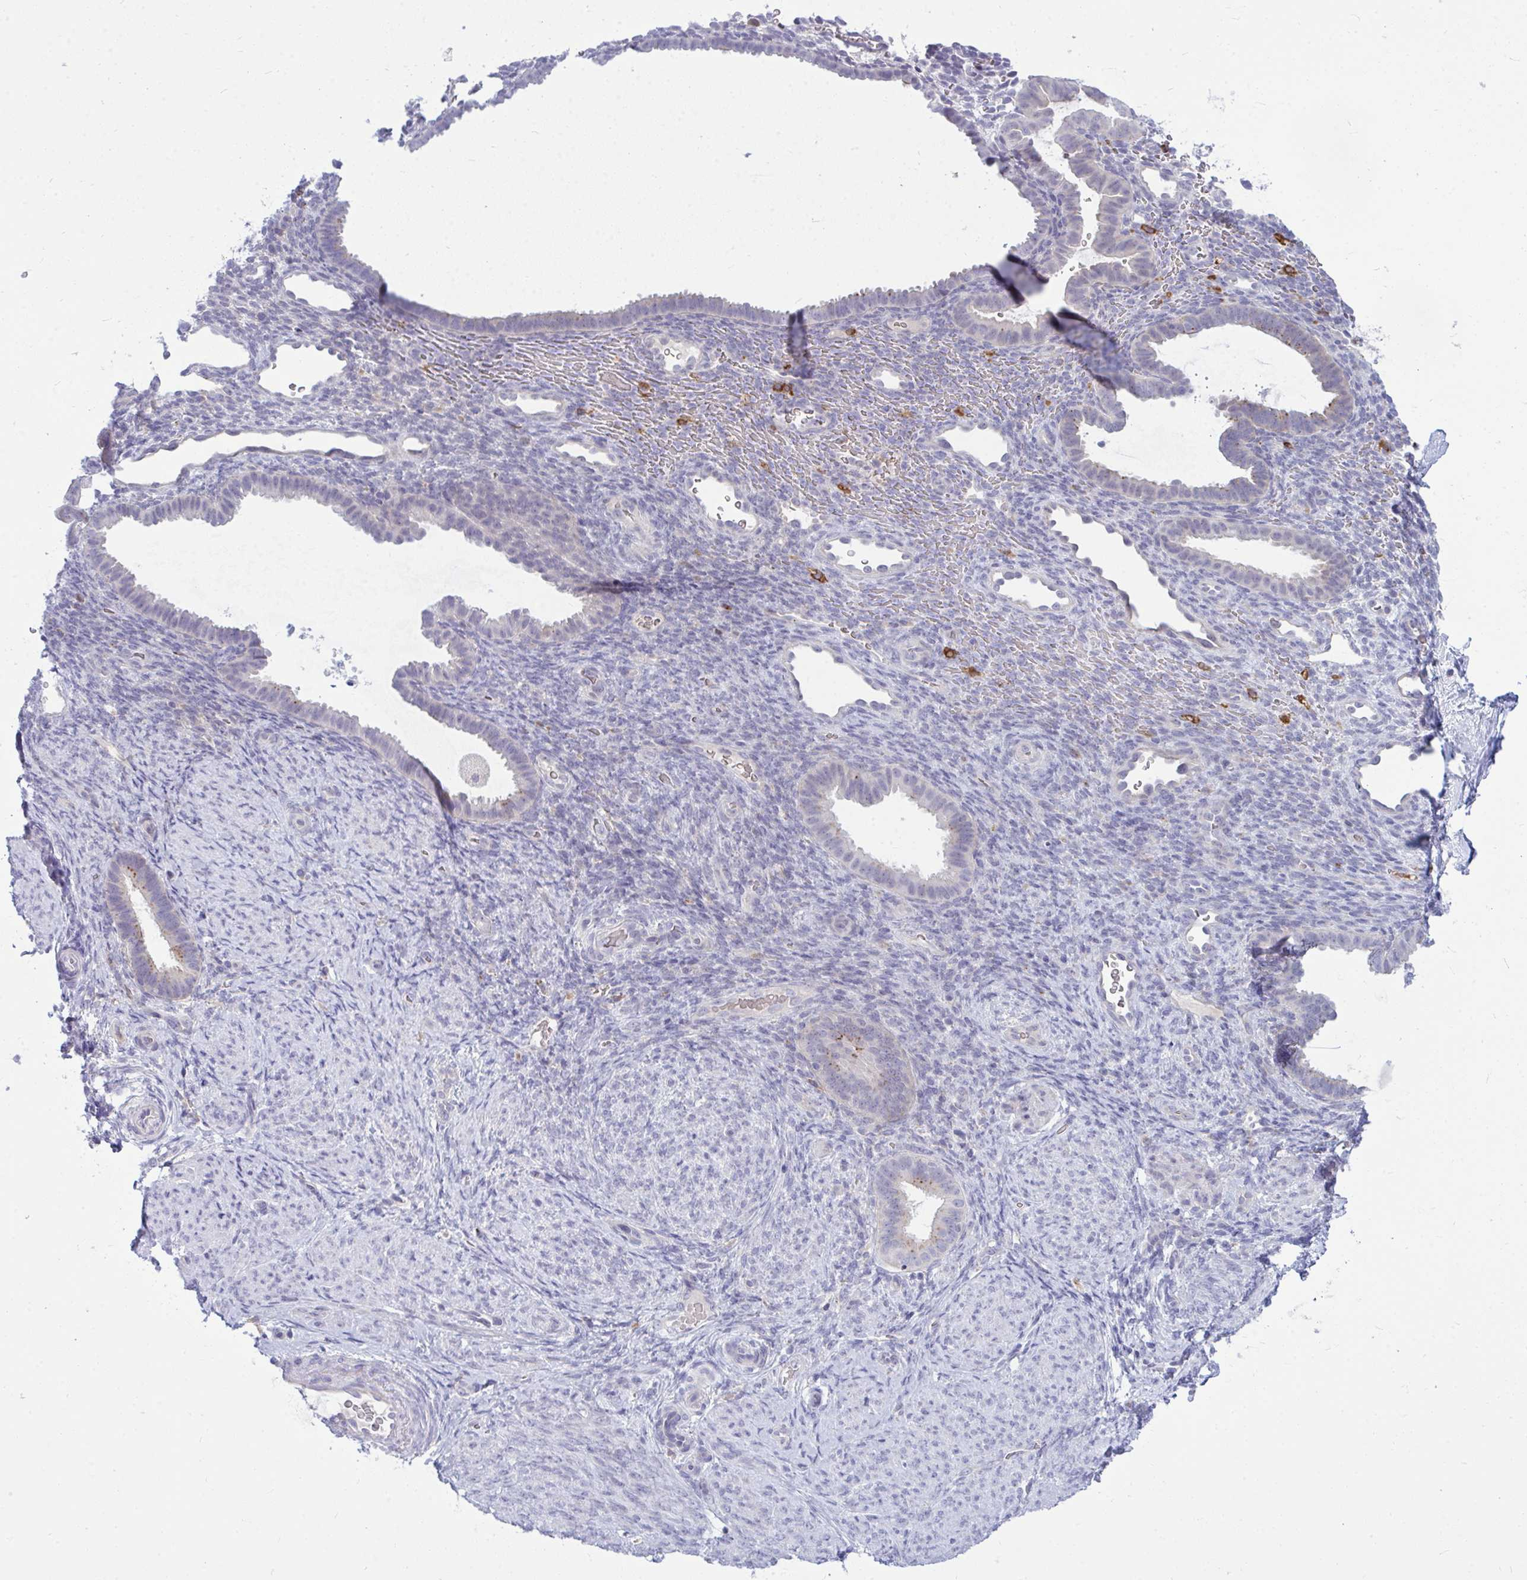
{"staining": {"intensity": "negative", "quantity": "none", "location": "none"}, "tissue": "endometrium", "cell_type": "Cells in endometrial stroma", "image_type": "normal", "snomed": [{"axis": "morphology", "description": "Normal tissue, NOS"}, {"axis": "topography", "description": "Endometrium"}], "caption": "Photomicrograph shows no significant protein expression in cells in endometrial stroma of normal endometrium.", "gene": "ZSCAN25", "patient": {"sex": "female", "age": 34}}